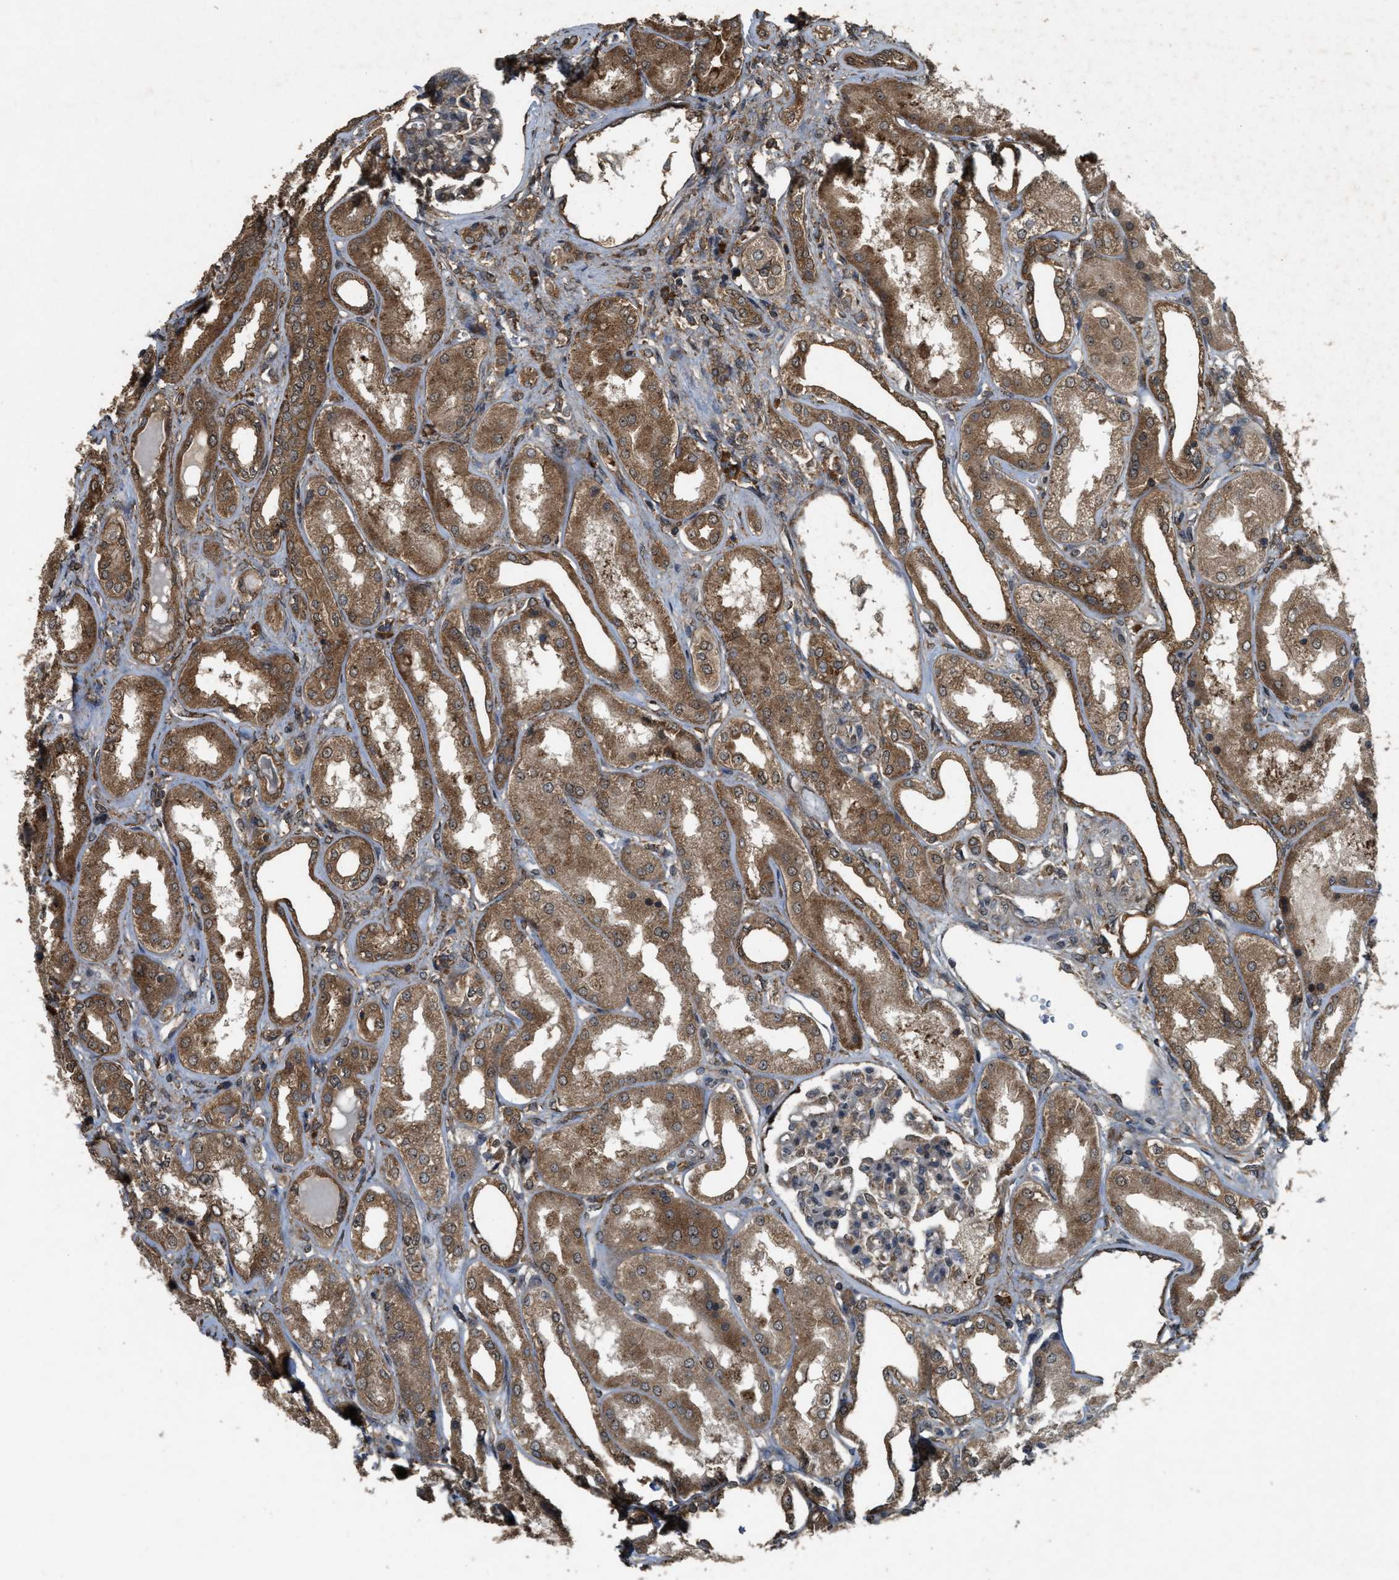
{"staining": {"intensity": "moderate", "quantity": "25%-75%", "location": "cytoplasmic/membranous"}, "tissue": "kidney", "cell_type": "Cells in glomeruli", "image_type": "normal", "snomed": [{"axis": "morphology", "description": "Normal tissue, NOS"}, {"axis": "topography", "description": "Kidney"}], "caption": "Immunohistochemistry photomicrograph of unremarkable kidney: human kidney stained using immunohistochemistry (IHC) displays medium levels of moderate protein expression localized specifically in the cytoplasmic/membranous of cells in glomeruli, appearing as a cytoplasmic/membranous brown color.", "gene": "ARHGEF5", "patient": {"sex": "female", "age": 56}}